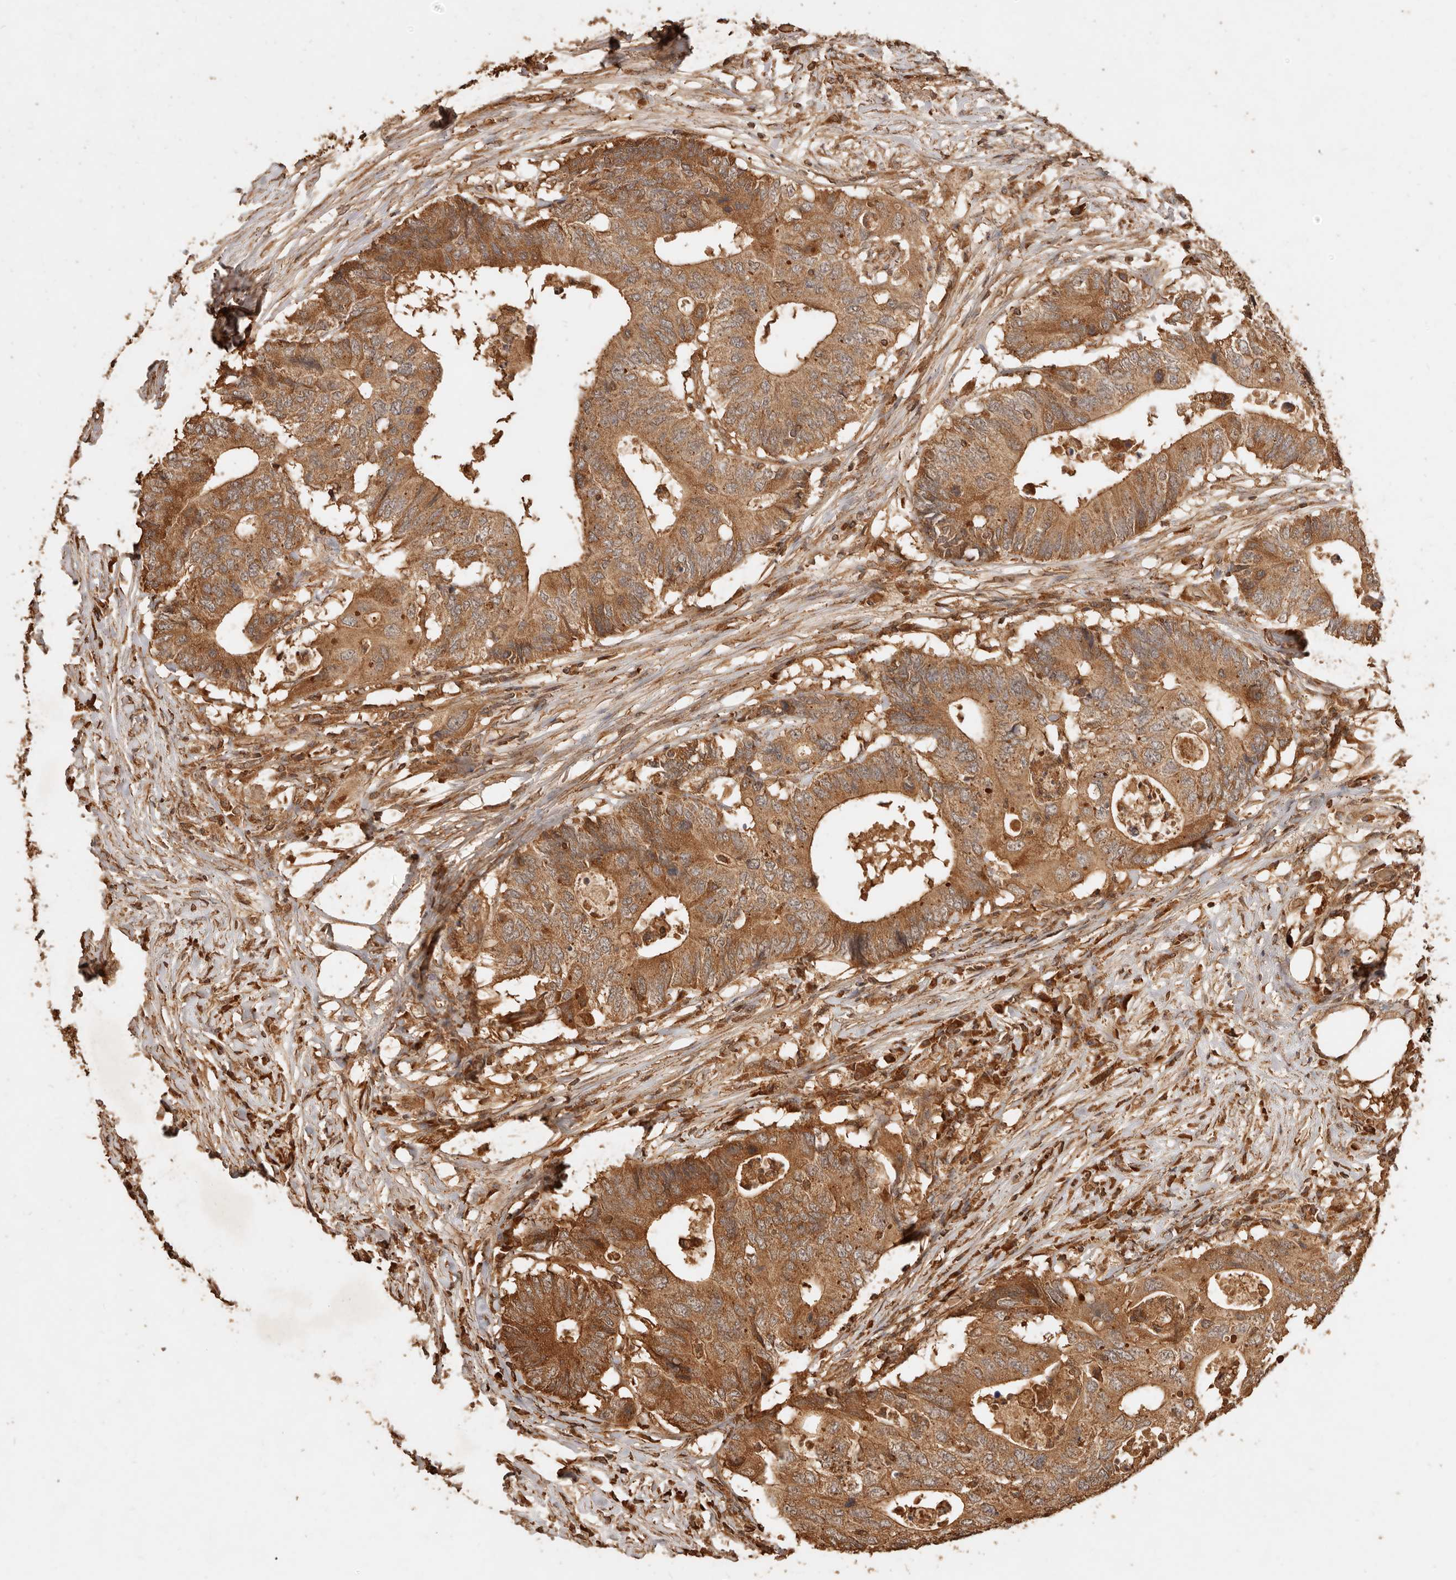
{"staining": {"intensity": "moderate", "quantity": ">75%", "location": "cytoplasmic/membranous"}, "tissue": "colorectal cancer", "cell_type": "Tumor cells", "image_type": "cancer", "snomed": [{"axis": "morphology", "description": "Adenocarcinoma, NOS"}, {"axis": "topography", "description": "Colon"}], "caption": "Colorectal adenocarcinoma stained with a brown dye displays moderate cytoplasmic/membranous positive positivity in about >75% of tumor cells.", "gene": "FAM180B", "patient": {"sex": "male", "age": 71}}